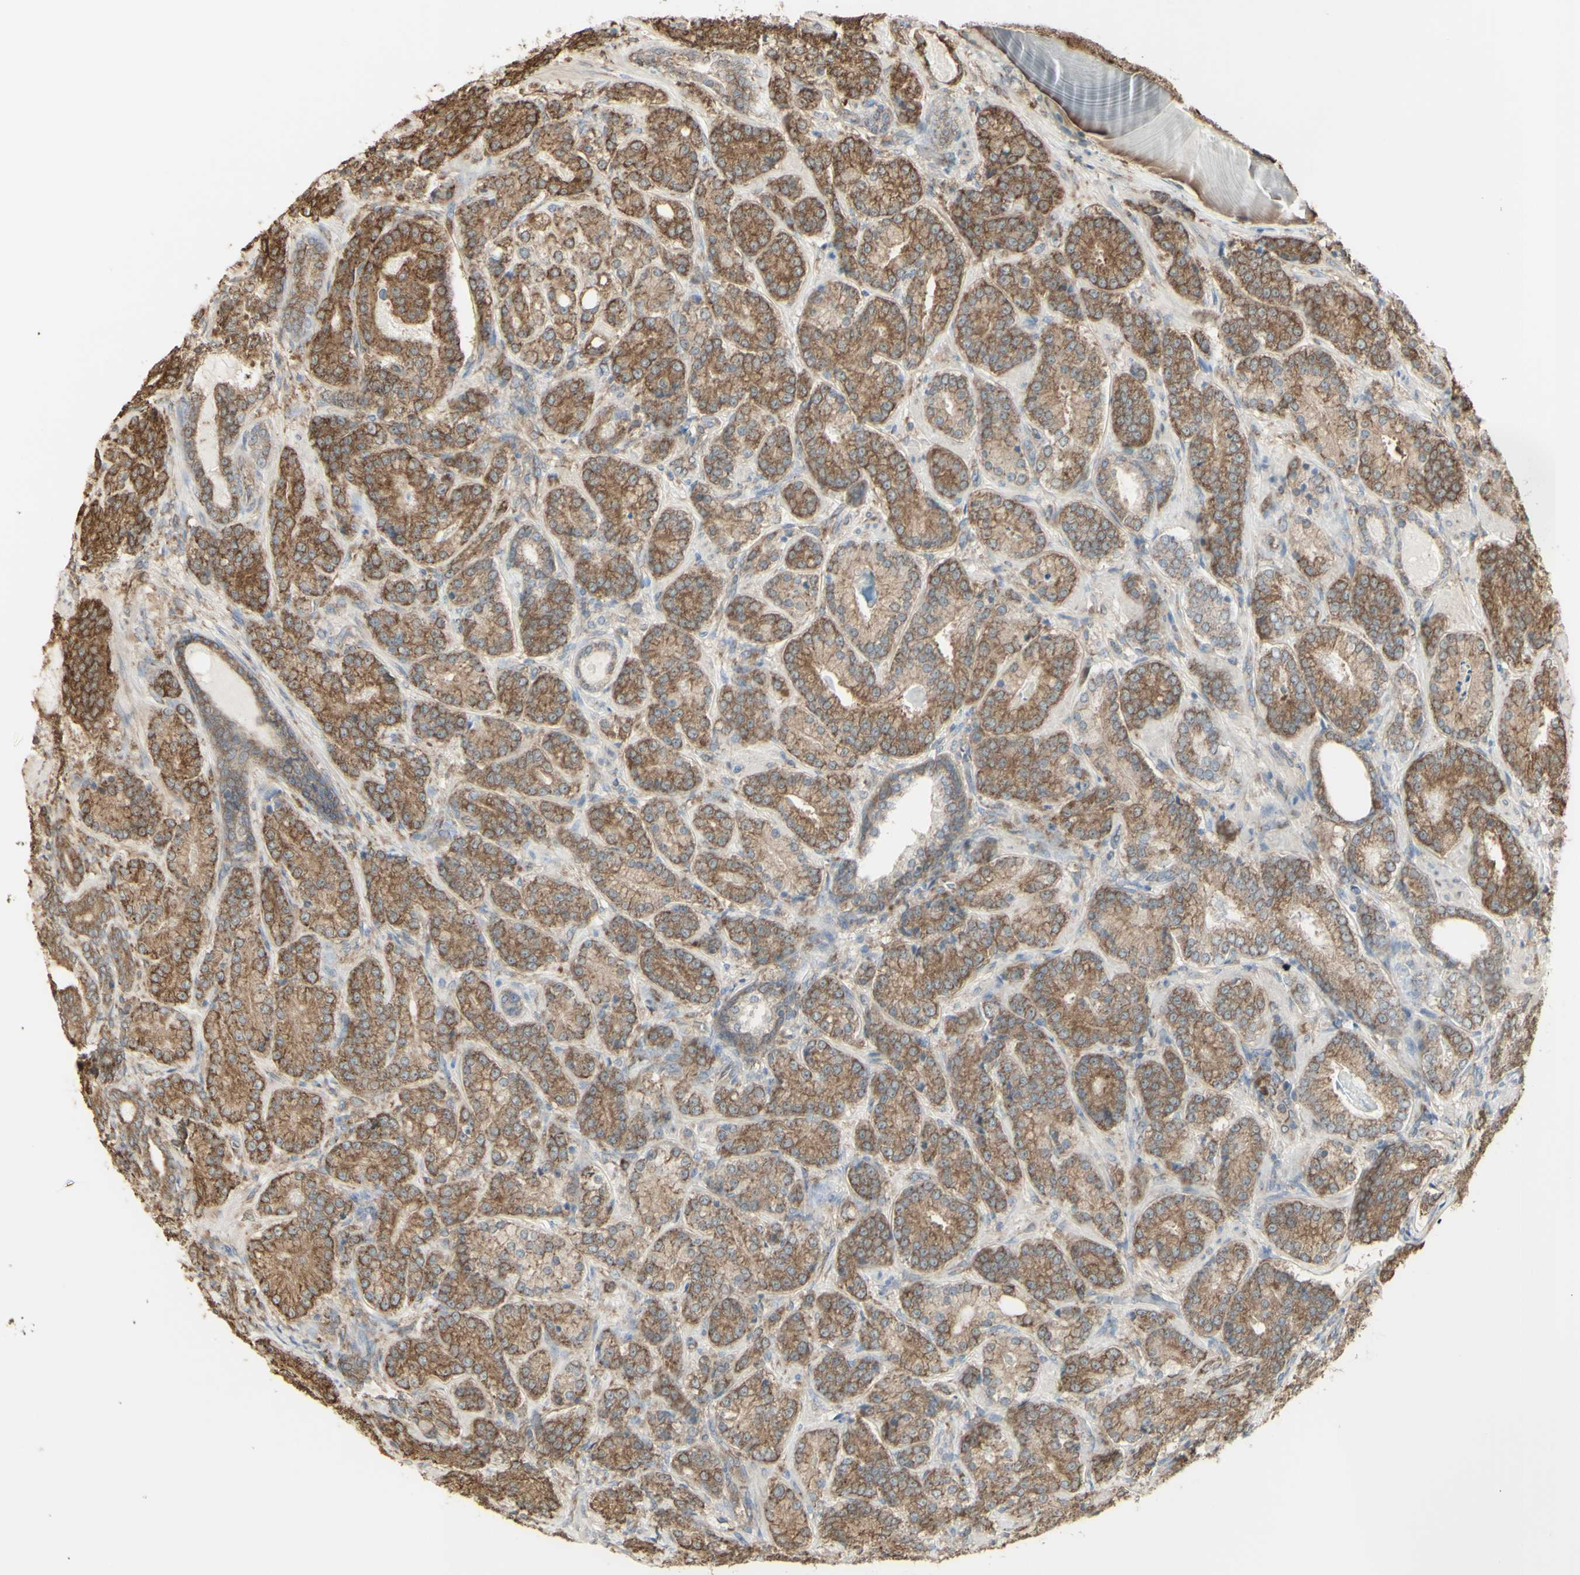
{"staining": {"intensity": "moderate", "quantity": ">75%", "location": "cytoplasmic/membranous"}, "tissue": "prostate cancer", "cell_type": "Tumor cells", "image_type": "cancer", "snomed": [{"axis": "morphology", "description": "Adenocarcinoma, High grade"}, {"axis": "topography", "description": "Prostate"}], "caption": "Moderate cytoplasmic/membranous protein staining is present in about >75% of tumor cells in prostate cancer.", "gene": "EEF1B2", "patient": {"sex": "male", "age": 61}}